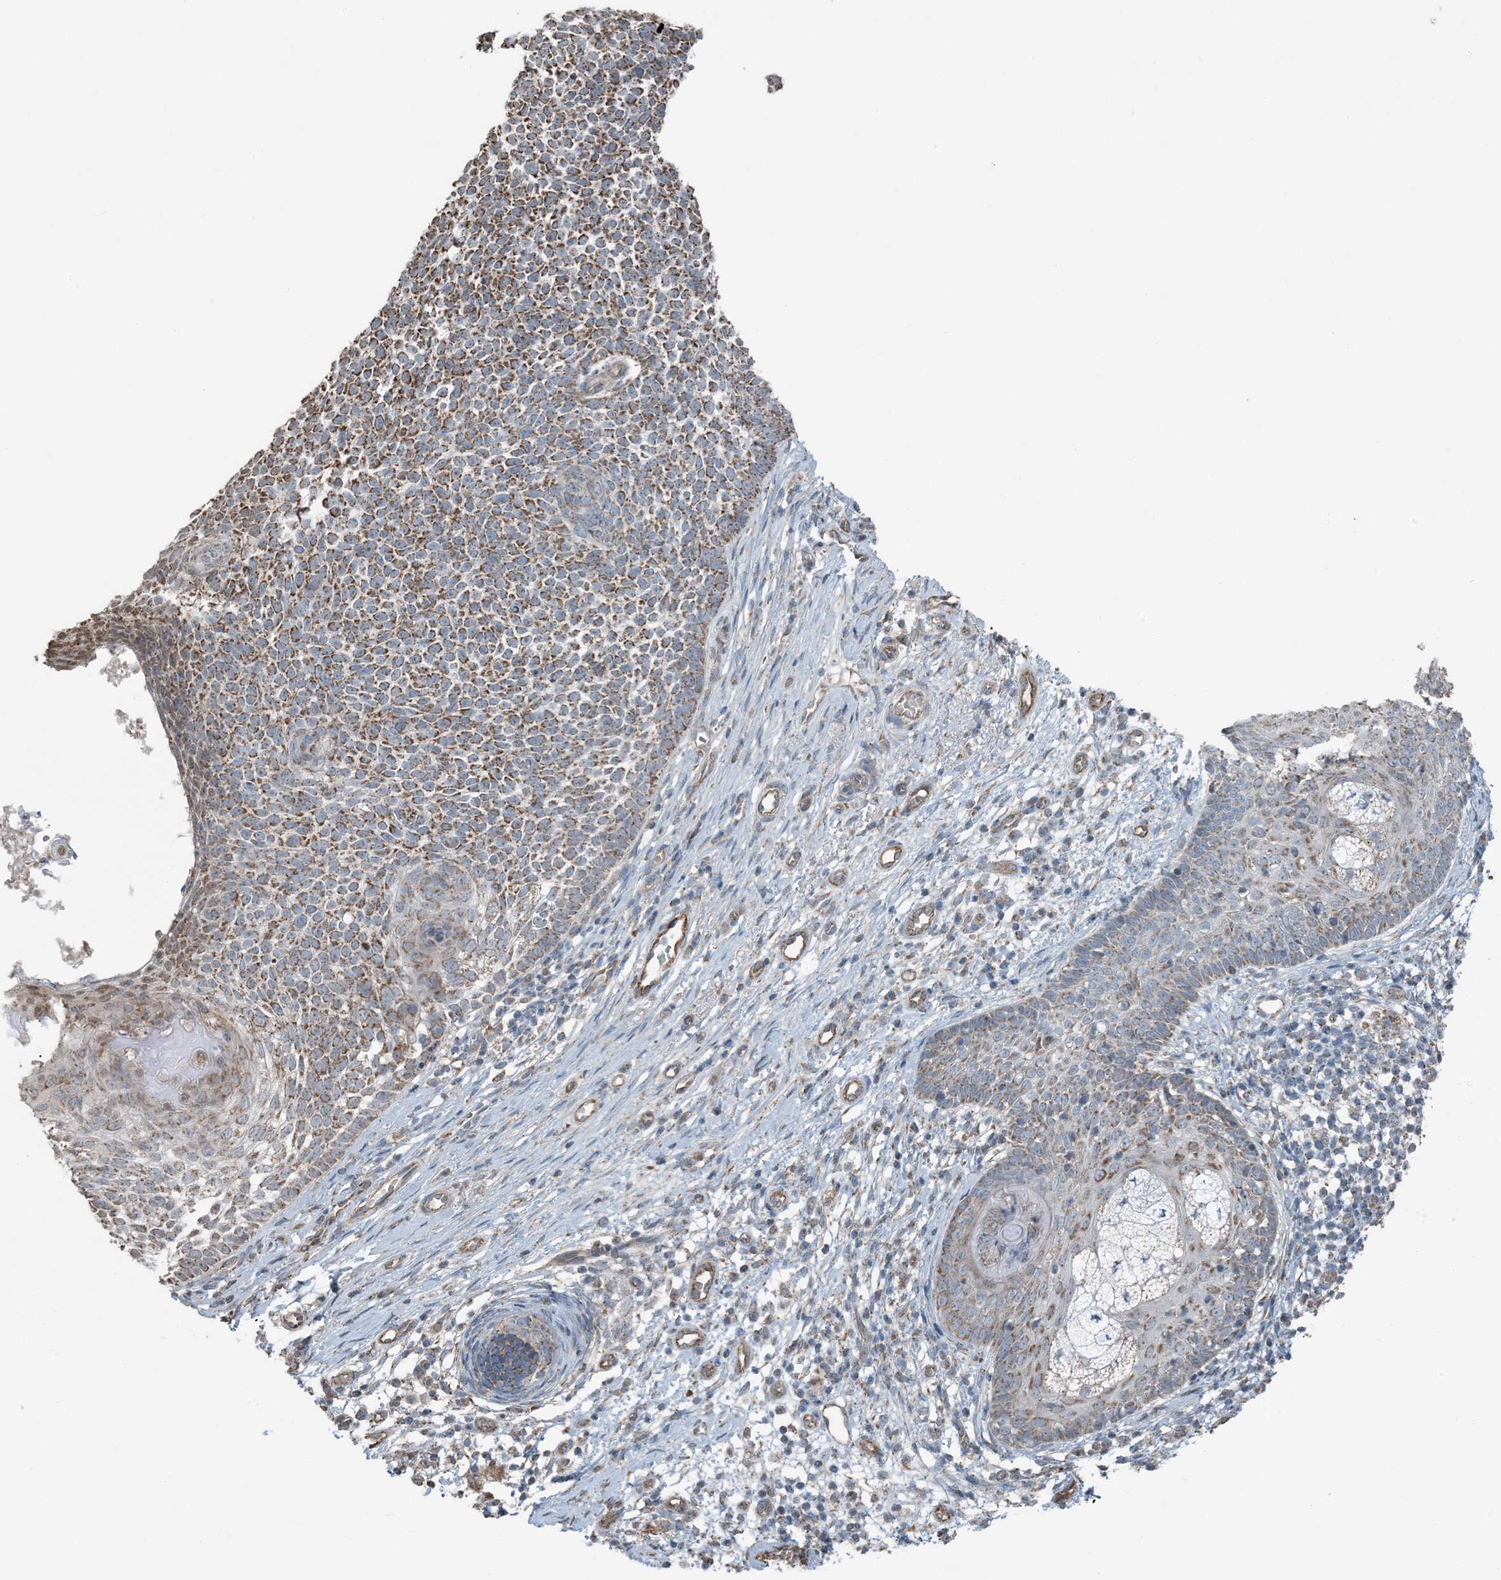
{"staining": {"intensity": "moderate", "quantity": ">75%", "location": "cytoplasmic/membranous"}, "tissue": "skin cancer", "cell_type": "Tumor cells", "image_type": "cancer", "snomed": [{"axis": "morphology", "description": "Basal cell carcinoma"}, {"axis": "topography", "description": "Skin"}], "caption": "This is an image of immunohistochemistry staining of skin cancer (basal cell carcinoma), which shows moderate expression in the cytoplasmic/membranous of tumor cells.", "gene": "PILRB", "patient": {"sex": "female", "age": 81}}